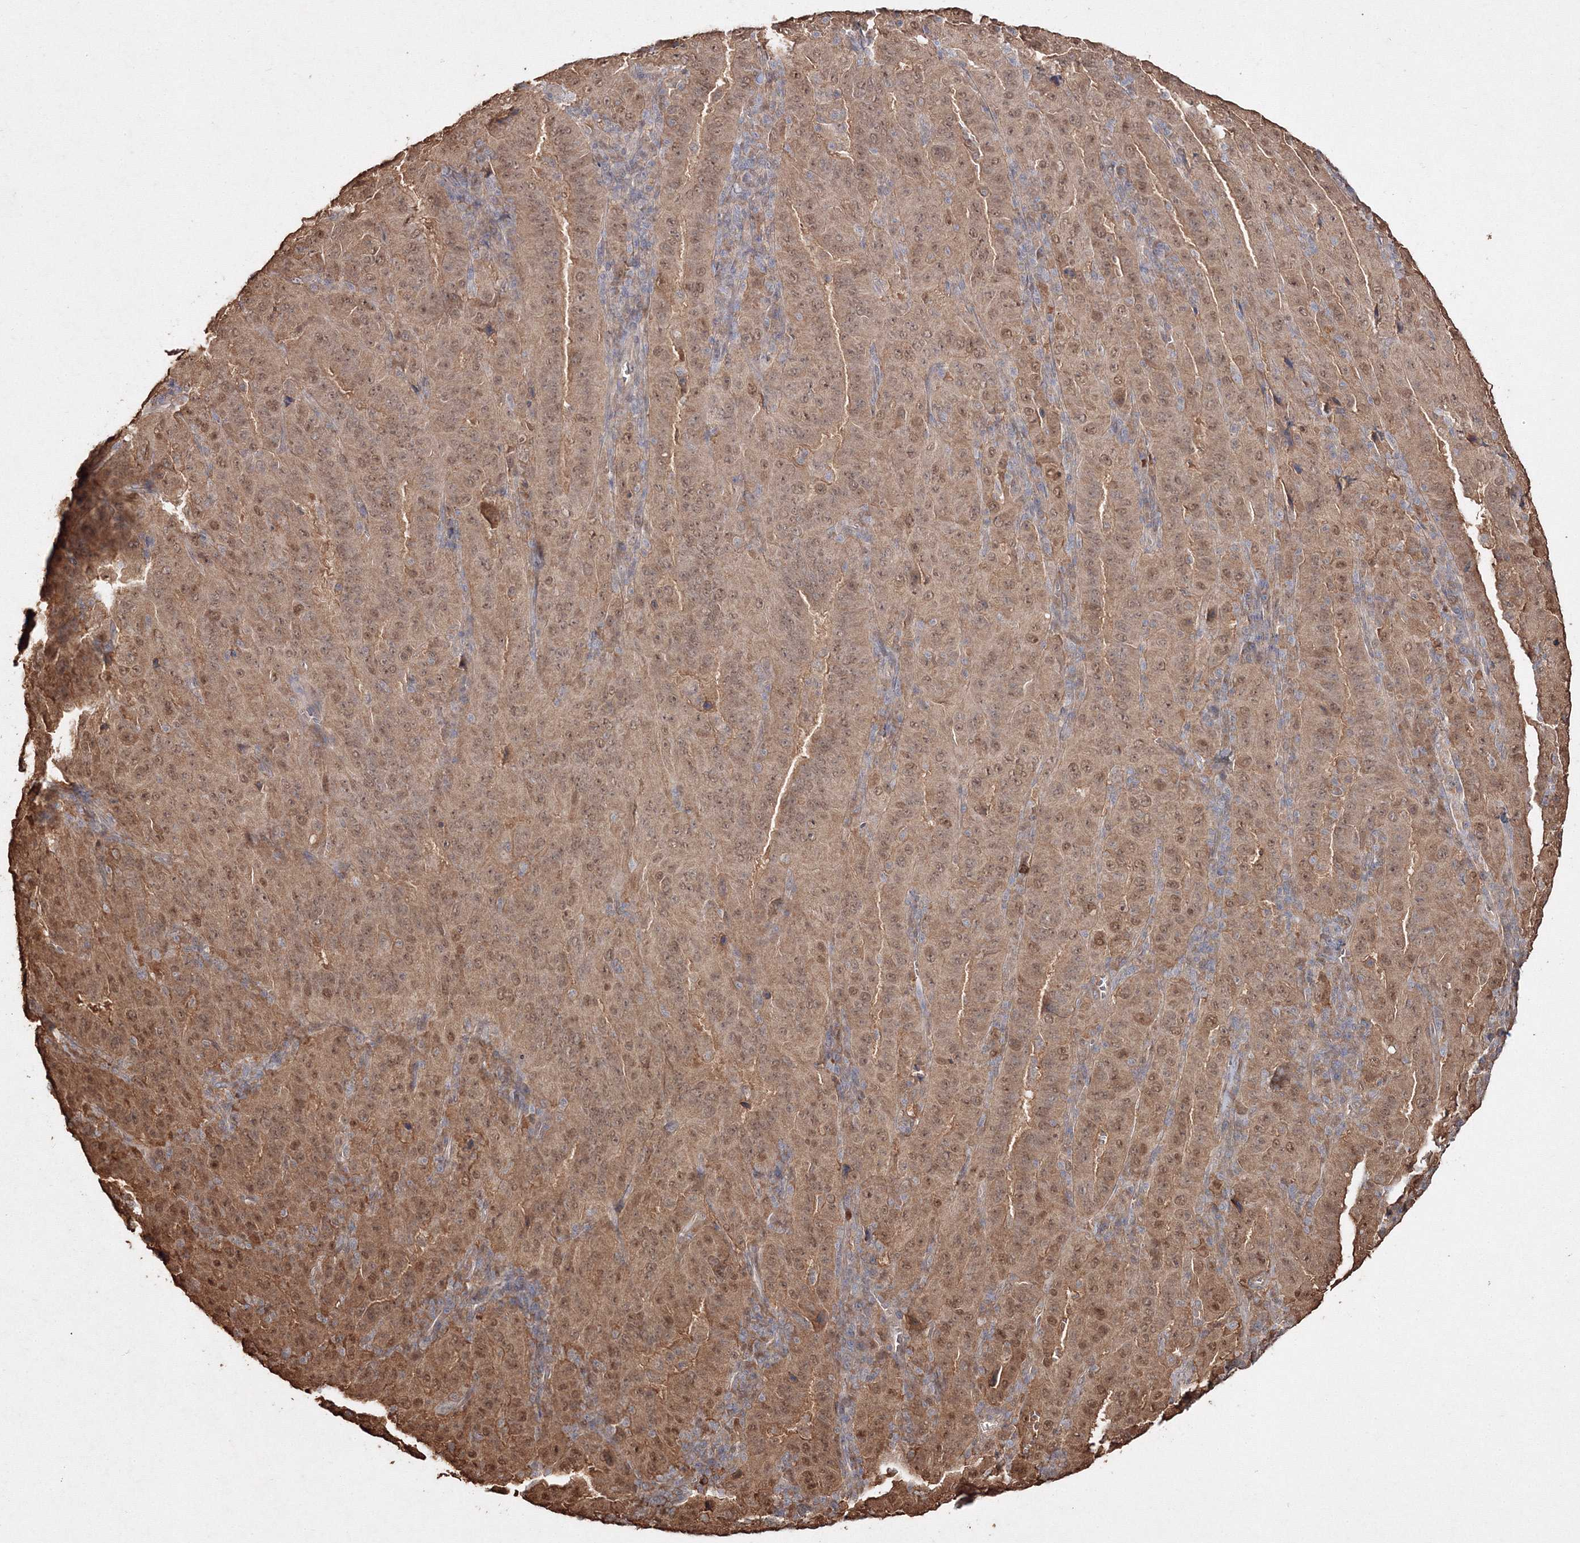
{"staining": {"intensity": "moderate", "quantity": ">75%", "location": "cytoplasmic/membranous,nuclear"}, "tissue": "pancreatic cancer", "cell_type": "Tumor cells", "image_type": "cancer", "snomed": [{"axis": "morphology", "description": "Adenocarcinoma, NOS"}, {"axis": "topography", "description": "Pancreas"}], "caption": "This micrograph displays pancreatic adenocarcinoma stained with immunohistochemistry to label a protein in brown. The cytoplasmic/membranous and nuclear of tumor cells show moderate positivity for the protein. Nuclei are counter-stained blue.", "gene": "S100A11", "patient": {"sex": "male", "age": 63}}